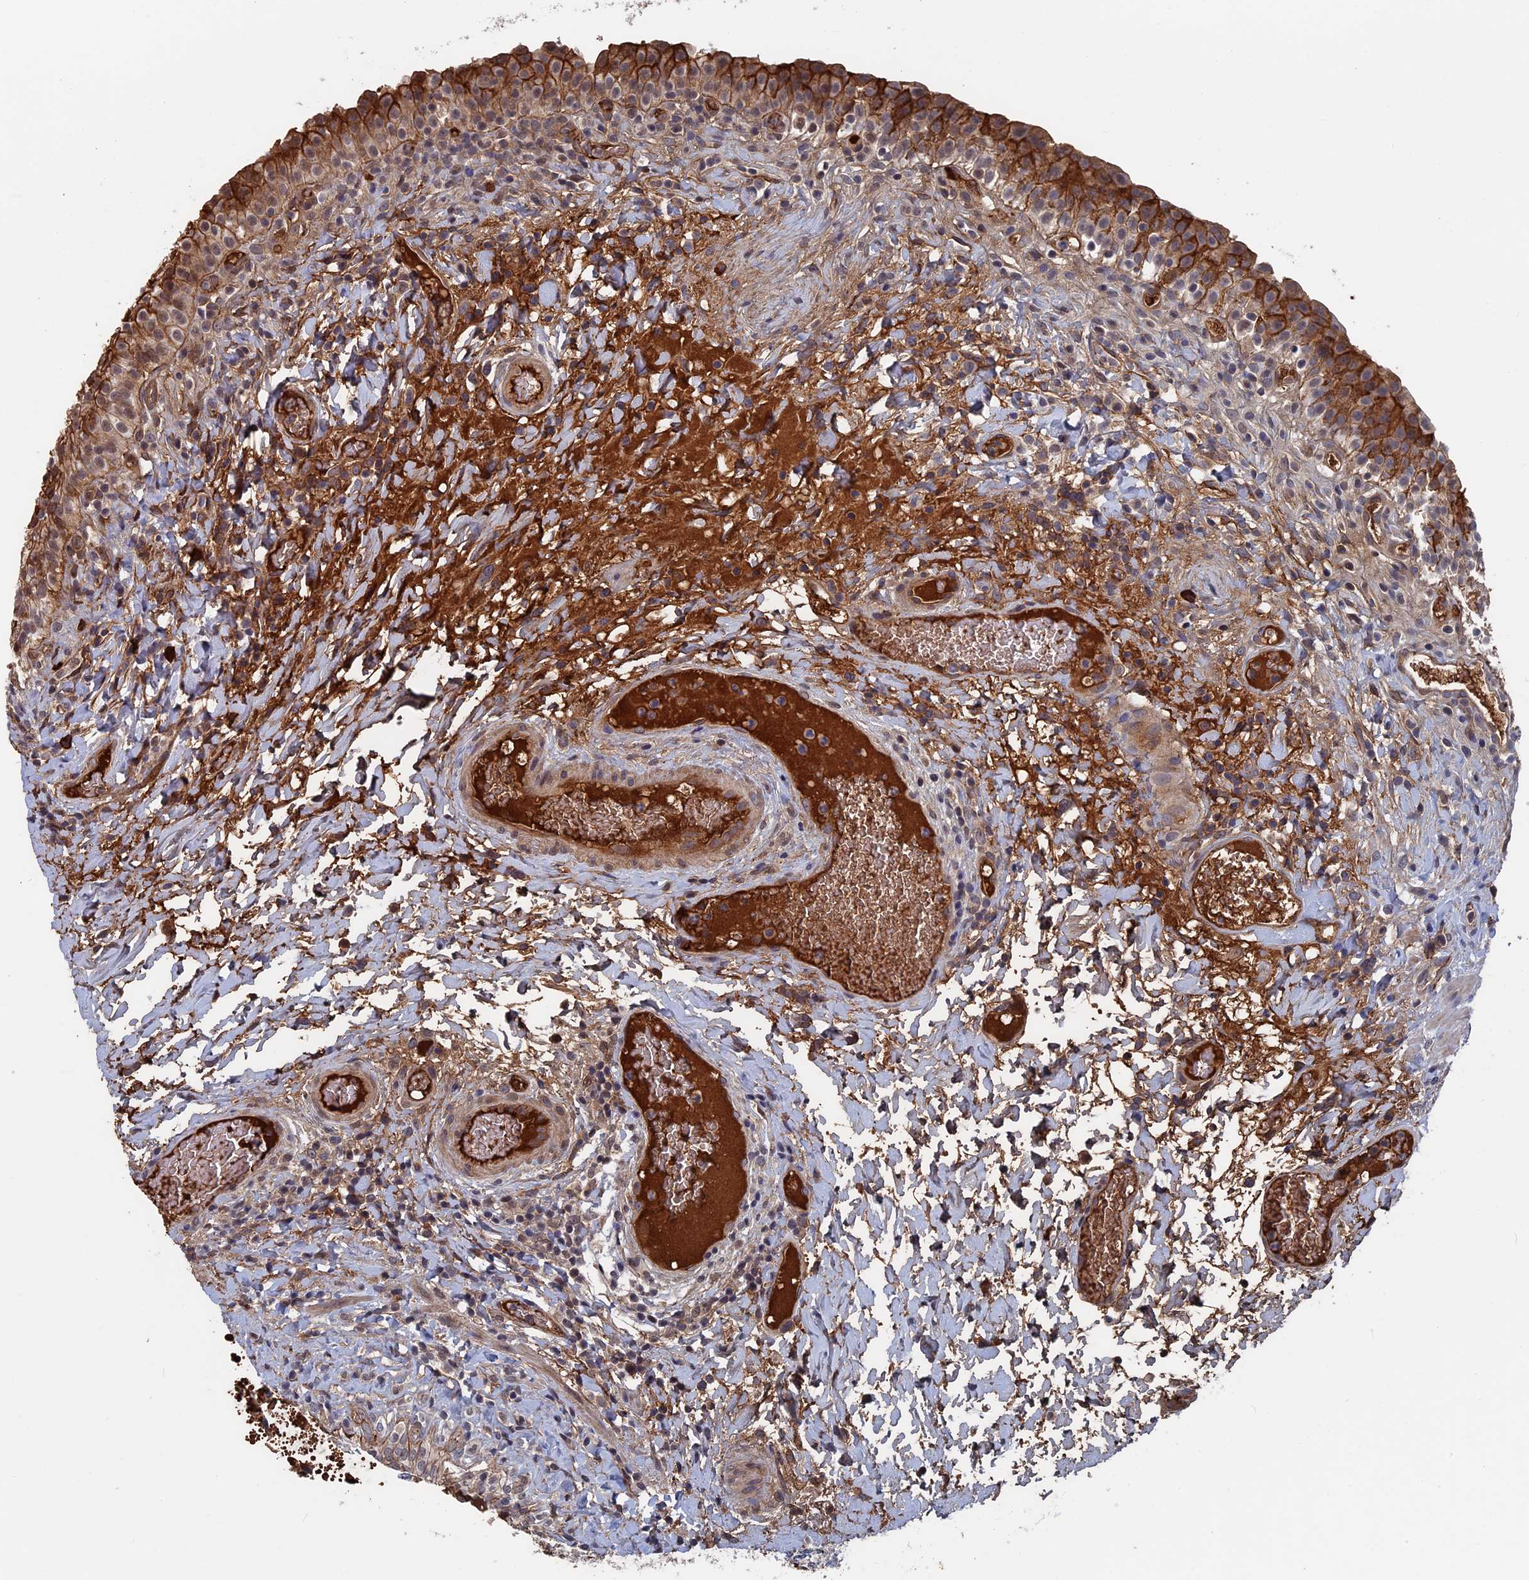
{"staining": {"intensity": "moderate", "quantity": "25%-75%", "location": "cytoplasmic/membranous"}, "tissue": "urinary bladder", "cell_type": "Urothelial cells", "image_type": "normal", "snomed": [{"axis": "morphology", "description": "Normal tissue, NOS"}, {"axis": "morphology", "description": "Inflammation, NOS"}, {"axis": "topography", "description": "Urinary bladder"}], "caption": "Immunohistochemistry (IHC) micrograph of benign urinary bladder stained for a protein (brown), which demonstrates medium levels of moderate cytoplasmic/membranous staining in approximately 25%-75% of urothelial cells.", "gene": "RPUSD1", "patient": {"sex": "male", "age": 64}}